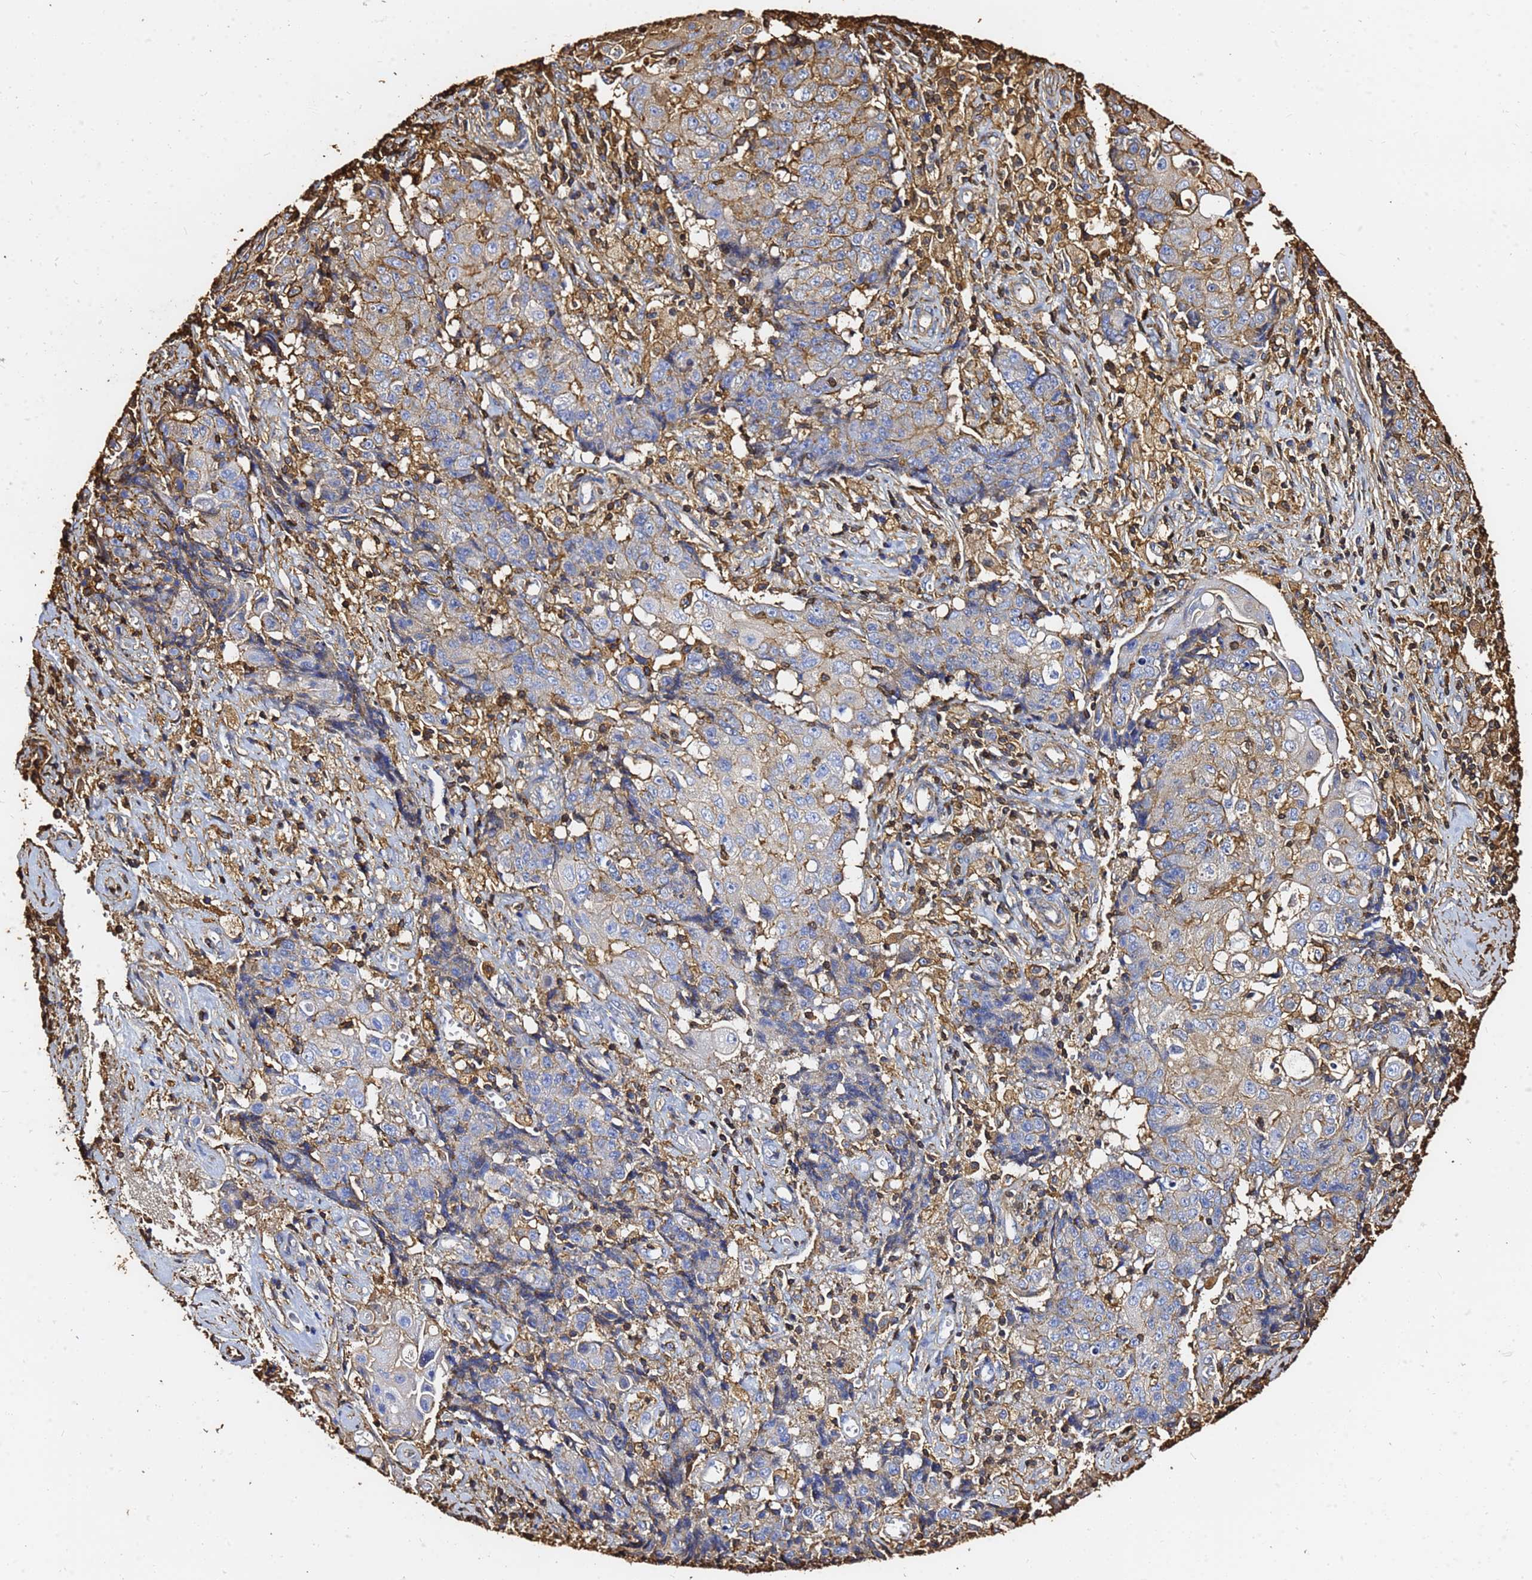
{"staining": {"intensity": "moderate", "quantity": "<25%", "location": "cytoplasmic/membranous"}, "tissue": "ovarian cancer", "cell_type": "Tumor cells", "image_type": "cancer", "snomed": [{"axis": "morphology", "description": "Carcinoma, endometroid"}, {"axis": "topography", "description": "Ovary"}], "caption": "Ovarian cancer tissue displays moderate cytoplasmic/membranous positivity in about <25% of tumor cells The staining was performed using DAB, with brown indicating positive protein expression. Nuclei are stained blue with hematoxylin.", "gene": "ACTB", "patient": {"sex": "female", "age": 42}}